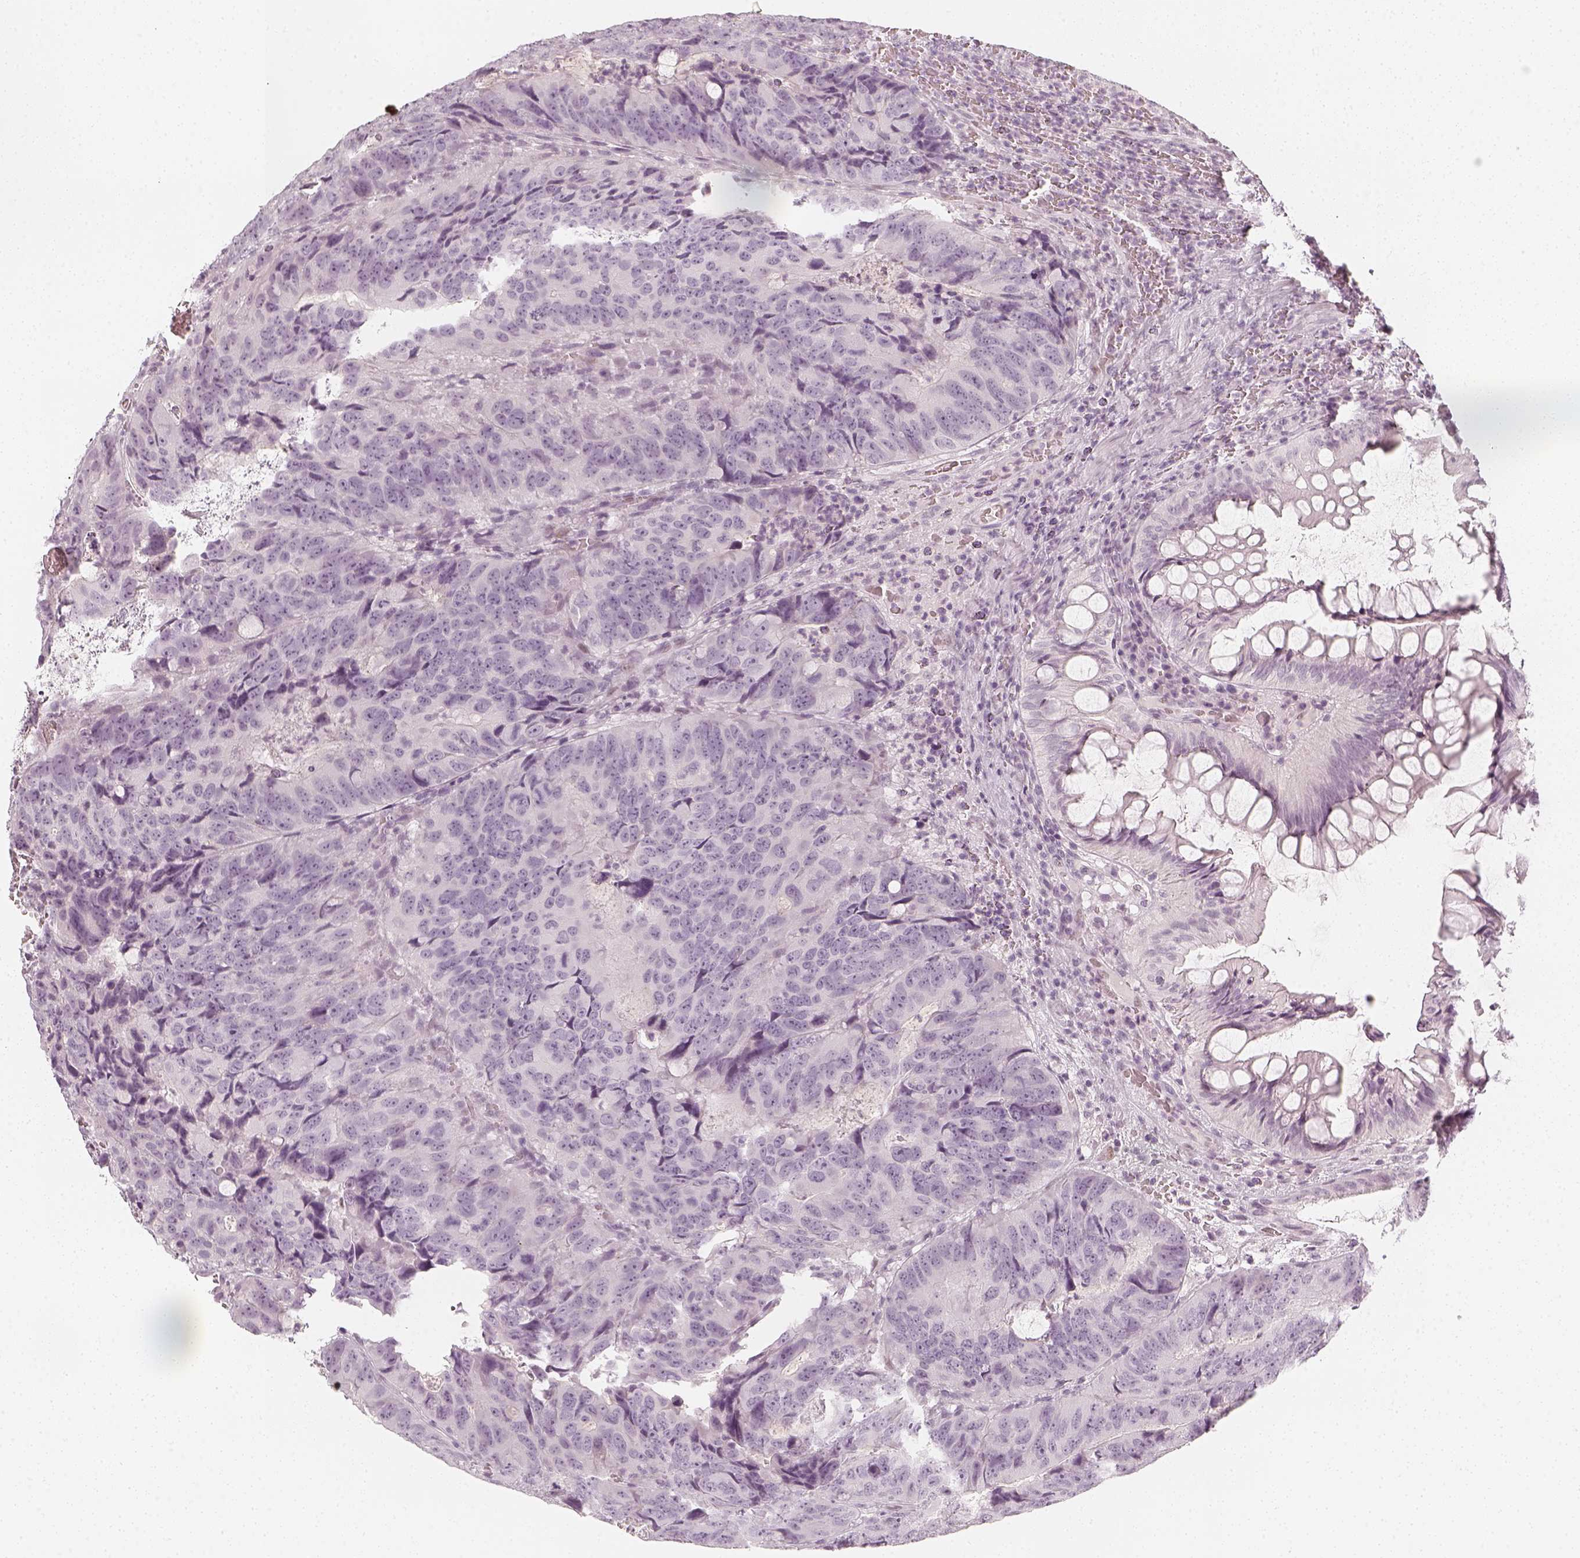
{"staining": {"intensity": "negative", "quantity": "none", "location": "none"}, "tissue": "colorectal cancer", "cell_type": "Tumor cells", "image_type": "cancer", "snomed": [{"axis": "morphology", "description": "Adenocarcinoma, NOS"}, {"axis": "topography", "description": "Colon"}], "caption": "High power microscopy micrograph of an IHC image of colorectal cancer (adenocarcinoma), revealing no significant positivity in tumor cells.", "gene": "KRTAP2-1", "patient": {"sex": "male", "age": 79}}